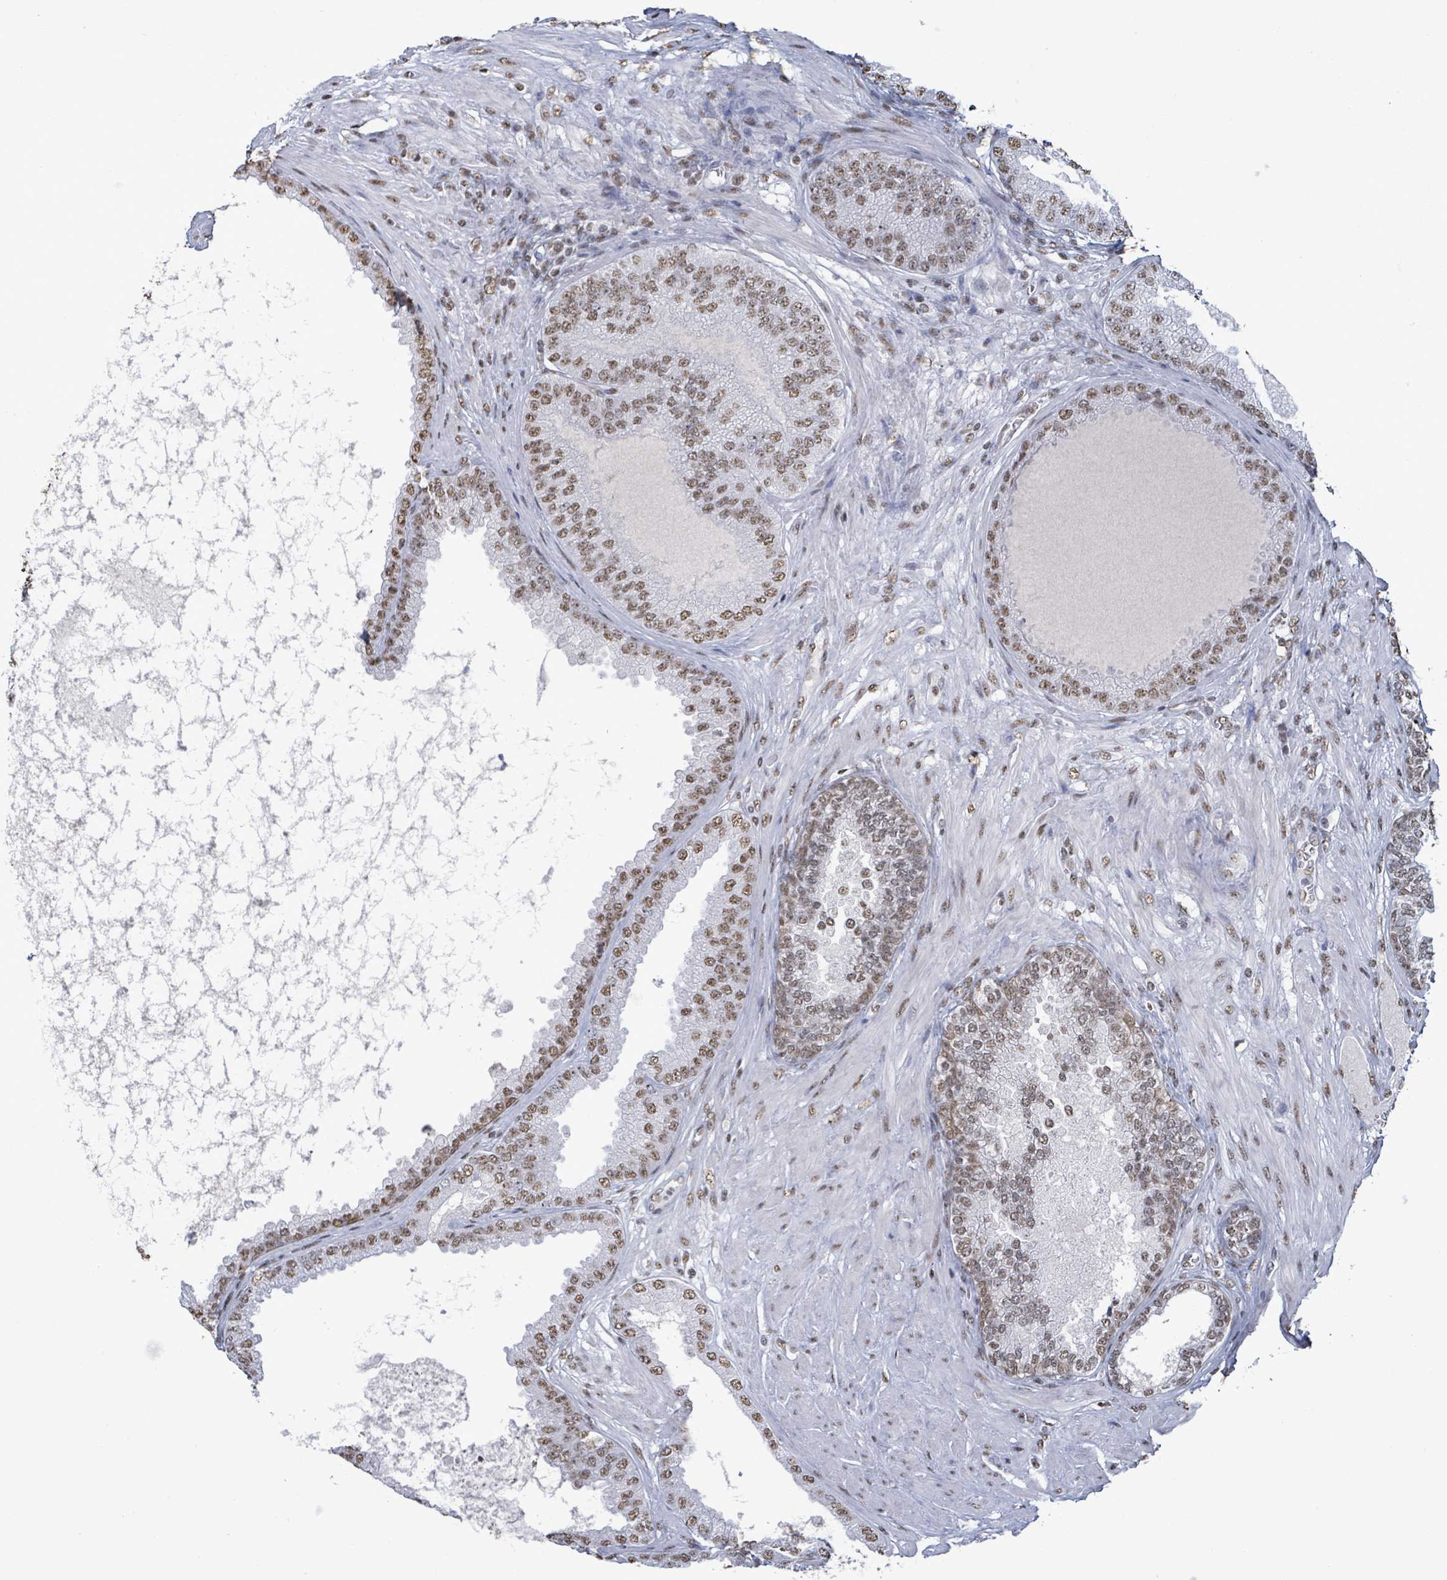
{"staining": {"intensity": "moderate", "quantity": ">75%", "location": "nuclear"}, "tissue": "prostate cancer", "cell_type": "Tumor cells", "image_type": "cancer", "snomed": [{"axis": "morphology", "description": "Adenocarcinoma, High grade"}, {"axis": "topography", "description": "Prostate"}], "caption": "This micrograph shows prostate cancer (high-grade adenocarcinoma) stained with immunohistochemistry (IHC) to label a protein in brown. The nuclear of tumor cells show moderate positivity for the protein. Nuclei are counter-stained blue.", "gene": "SAMD14", "patient": {"sex": "male", "age": 71}}